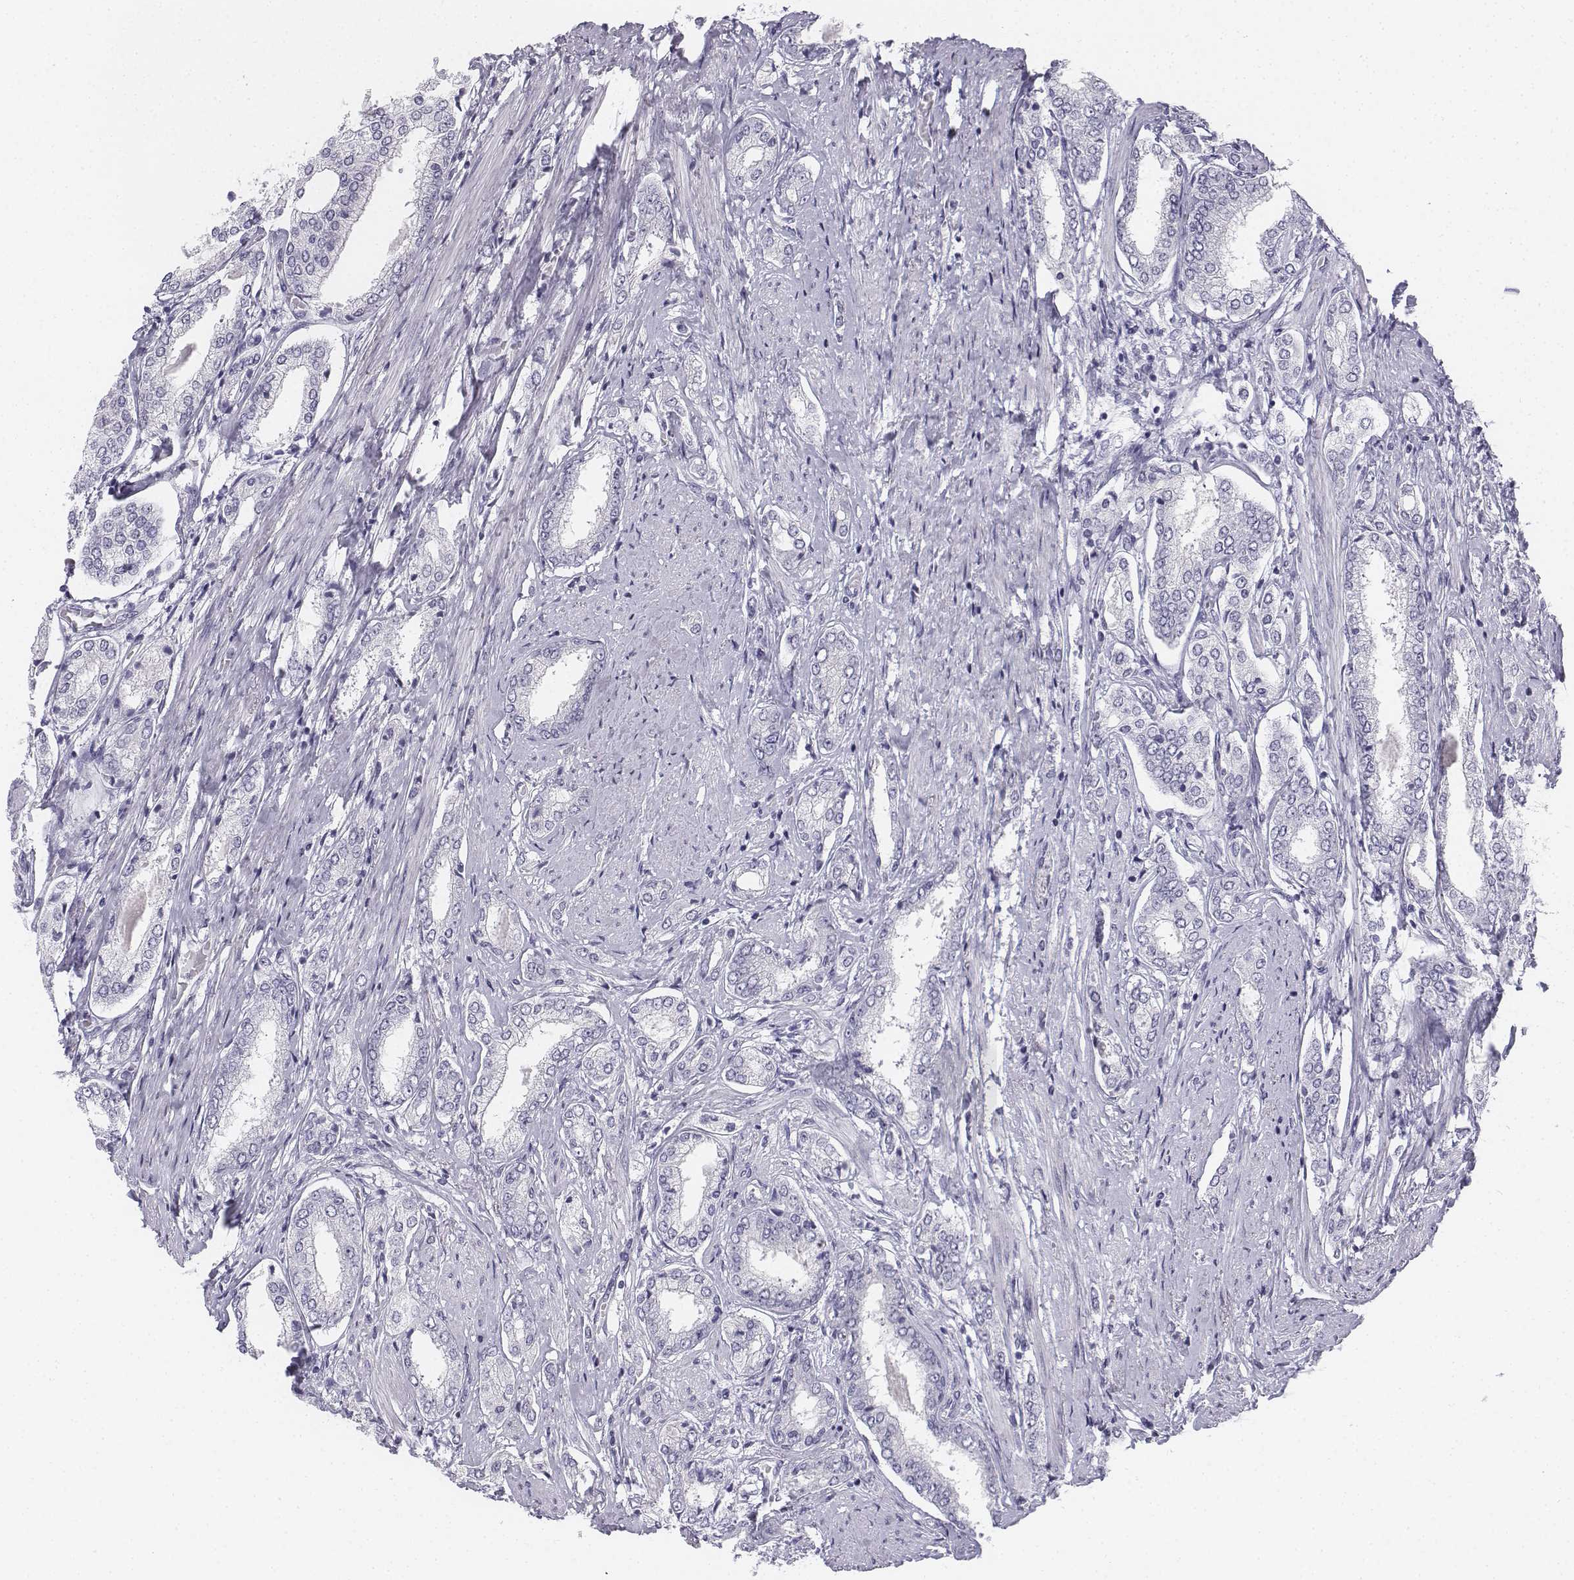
{"staining": {"intensity": "negative", "quantity": "none", "location": "none"}, "tissue": "prostate cancer", "cell_type": "Tumor cells", "image_type": "cancer", "snomed": [{"axis": "morphology", "description": "Adenocarcinoma, NOS"}, {"axis": "topography", "description": "Prostate"}], "caption": "There is no significant expression in tumor cells of prostate adenocarcinoma.", "gene": "TH", "patient": {"sex": "male", "age": 63}}